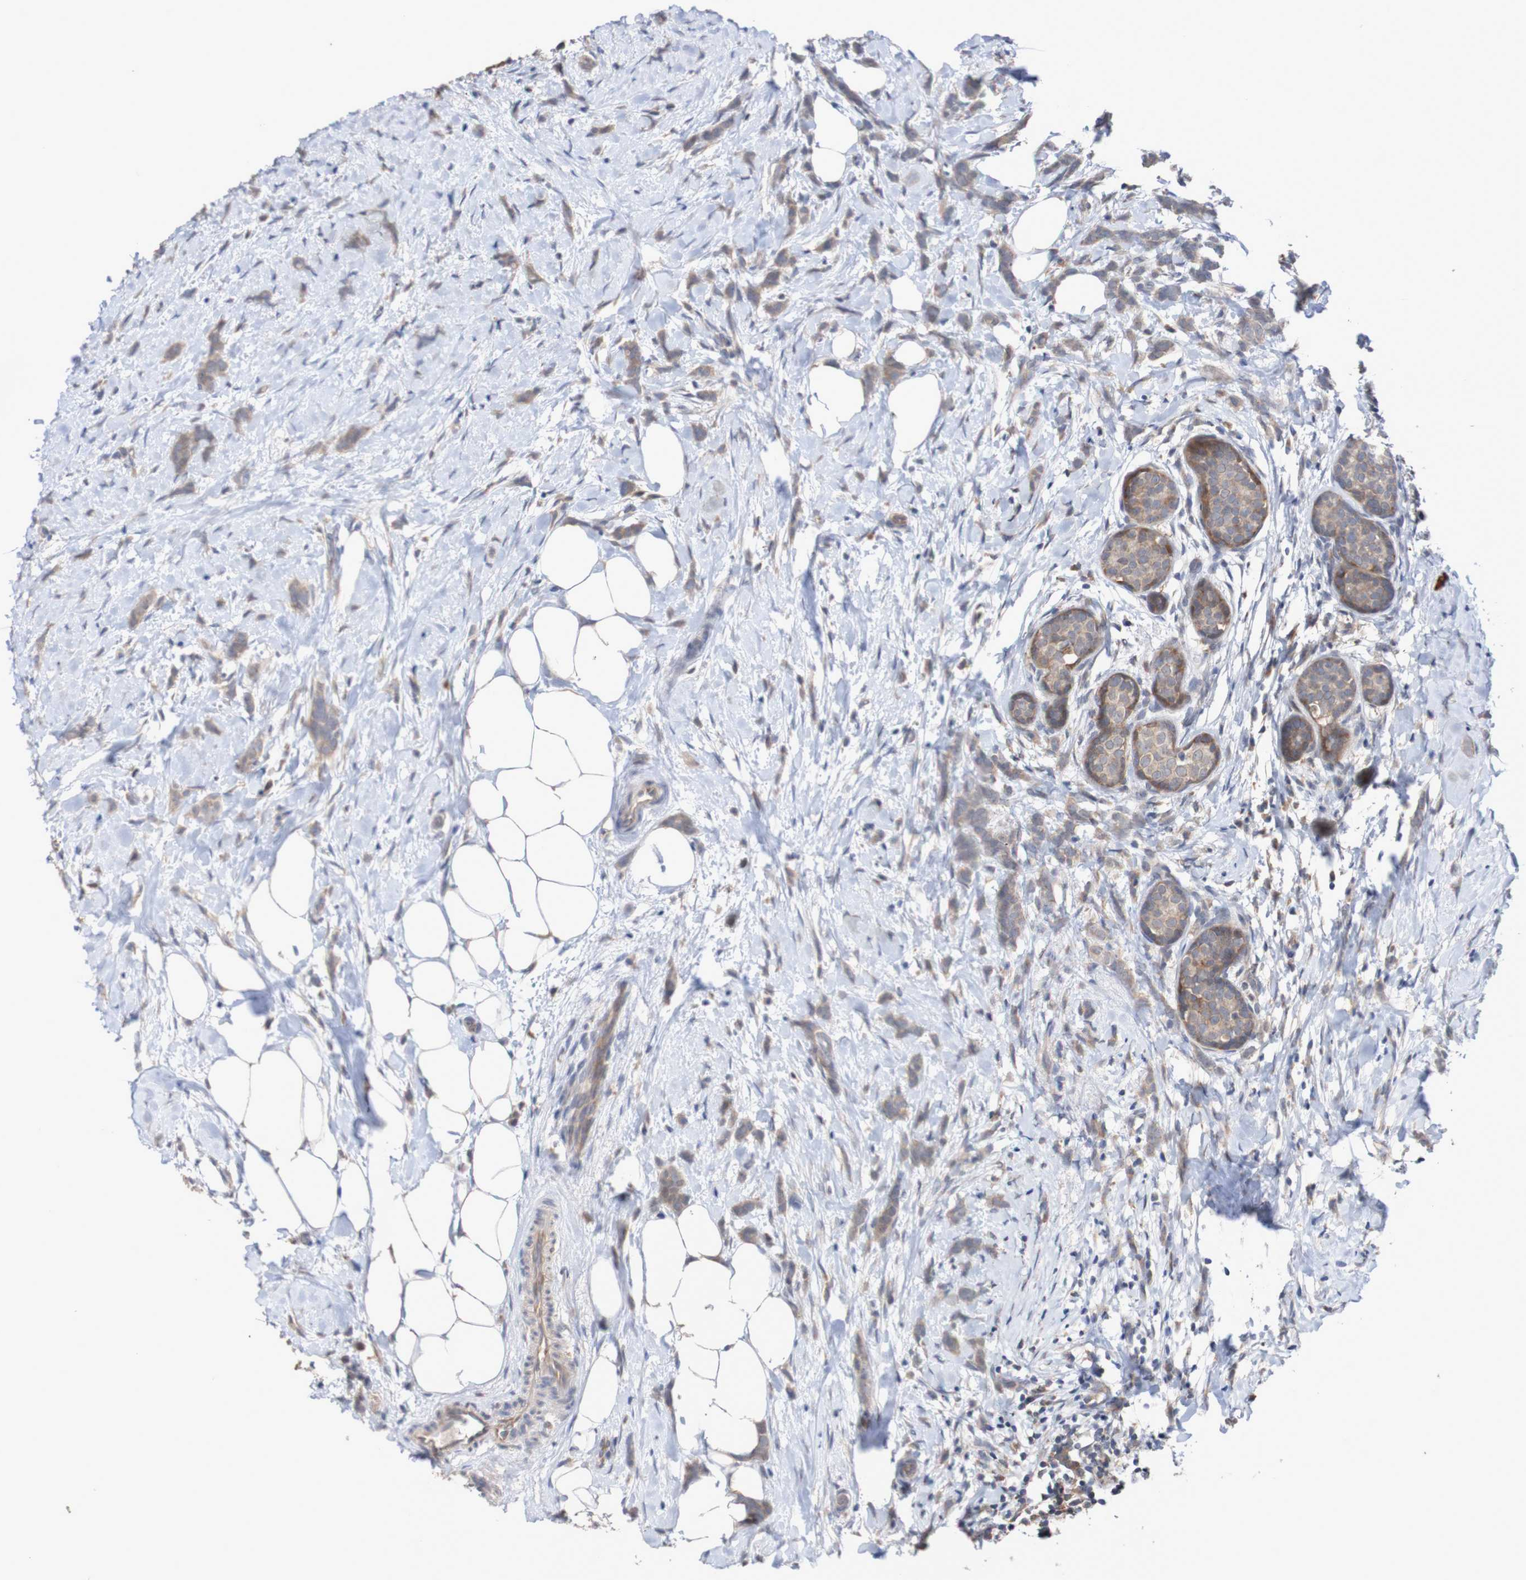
{"staining": {"intensity": "weak", "quantity": ">75%", "location": "cytoplasmic/membranous"}, "tissue": "breast cancer", "cell_type": "Tumor cells", "image_type": "cancer", "snomed": [{"axis": "morphology", "description": "Lobular carcinoma, in situ"}, {"axis": "morphology", "description": "Lobular carcinoma"}, {"axis": "topography", "description": "Breast"}], "caption": "Immunohistochemistry micrograph of neoplastic tissue: breast cancer (lobular carcinoma) stained using immunohistochemistry exhibits low levels of weak protein expression localized specifically in the cytoplasmic/membranous of tumor cells, appearing as a cytoplasmic/membranous brown color.", "gene": "C3orf18", "patient": {"sex": "female", "age": 41}}